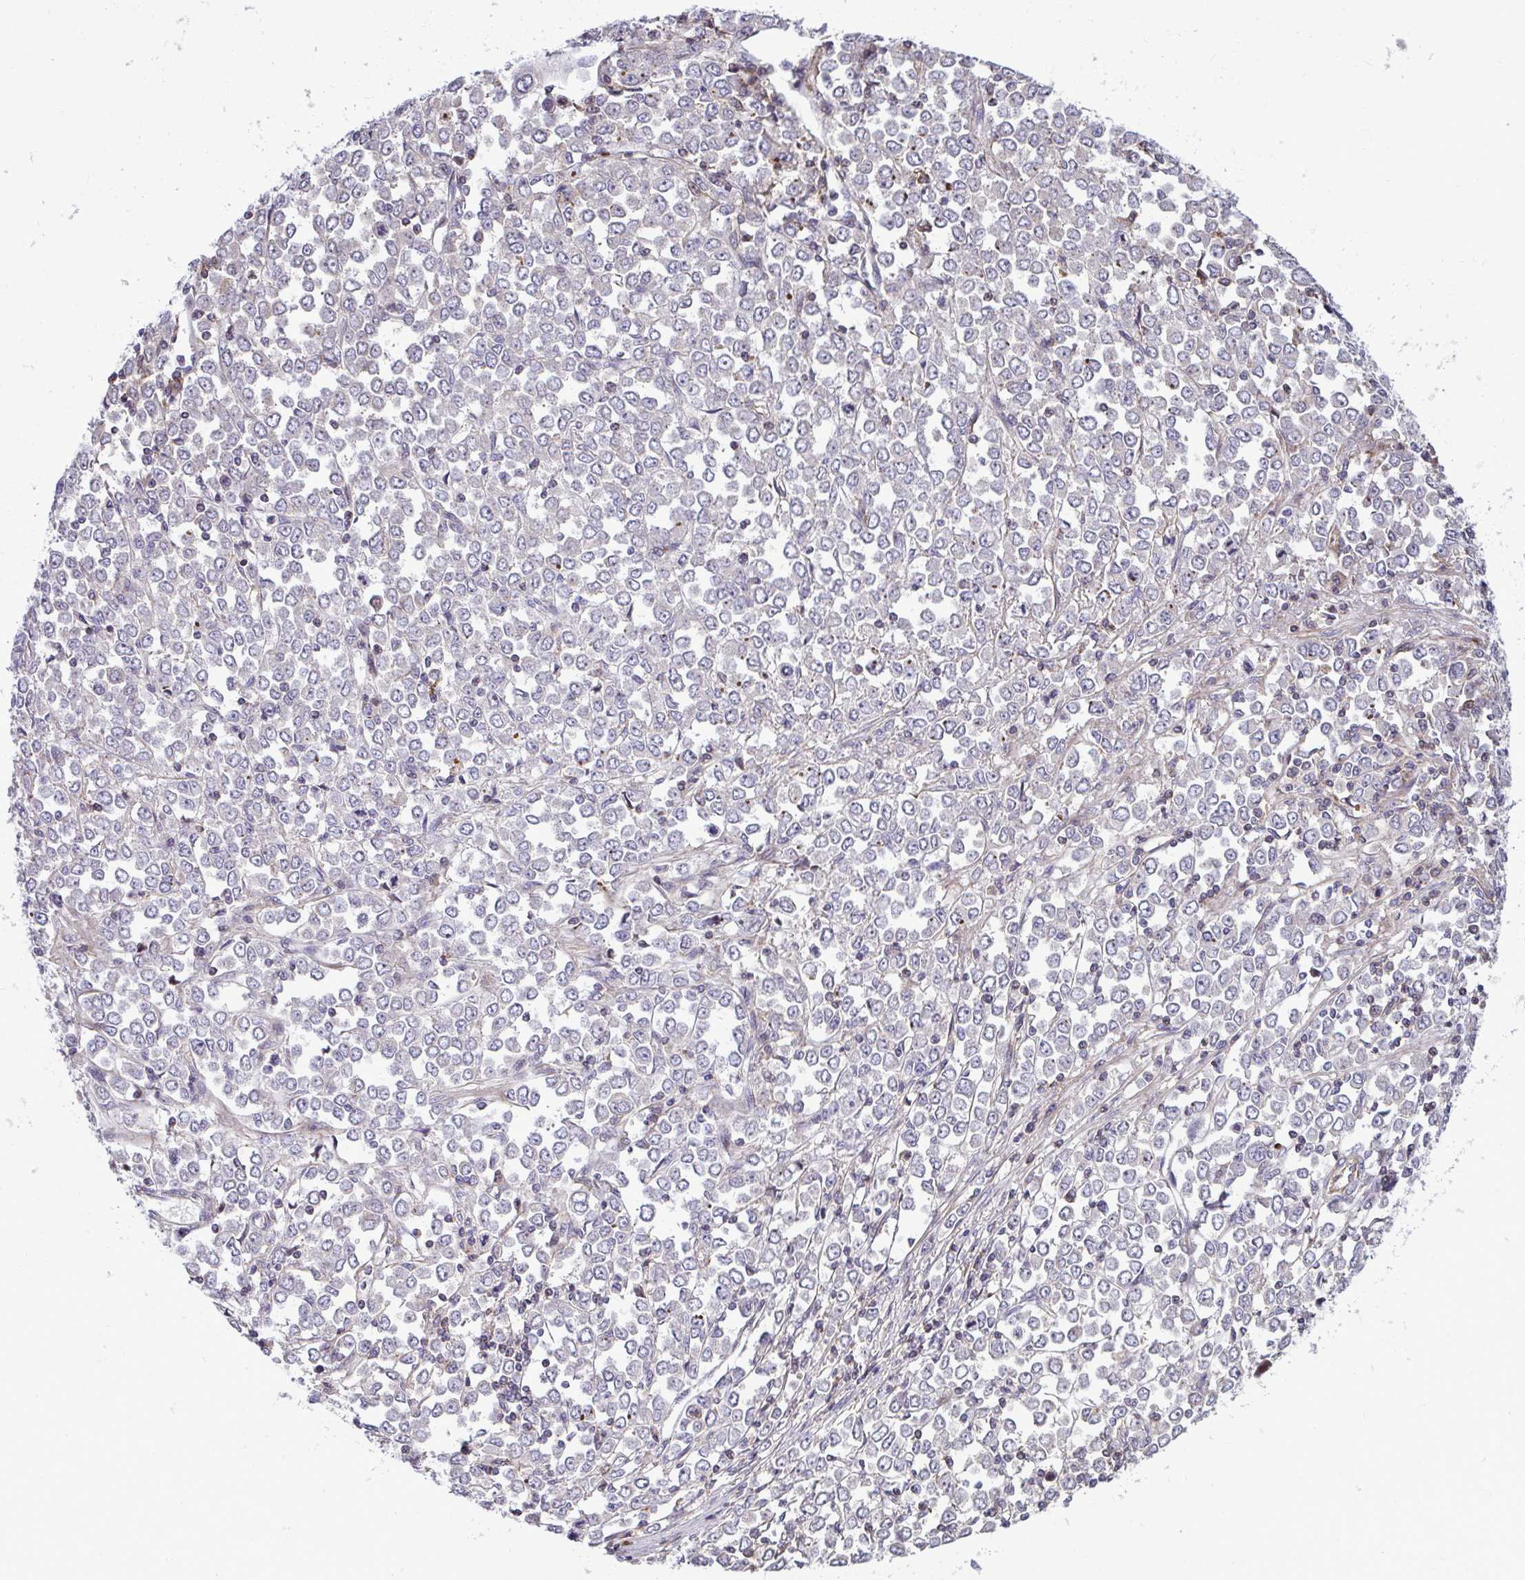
{"staining": {"intensity": "negative", "quantity": "none", "location": "none"}, "tissue": "stomach cancer", "cell_type": "Tumor cells", "image_type": "cancer", "snomed": [{"axis": "morphology", "description": "Adenocarcinoma, NOS"}, {"axis": "topography", "description": "Stomach, upper"}], "caption": "Tumor cells show no significant protein staining in stomach adenocarcinoma.", "gene": "ZSCAN9", "patient": {"sex": "male", "age": 70}}